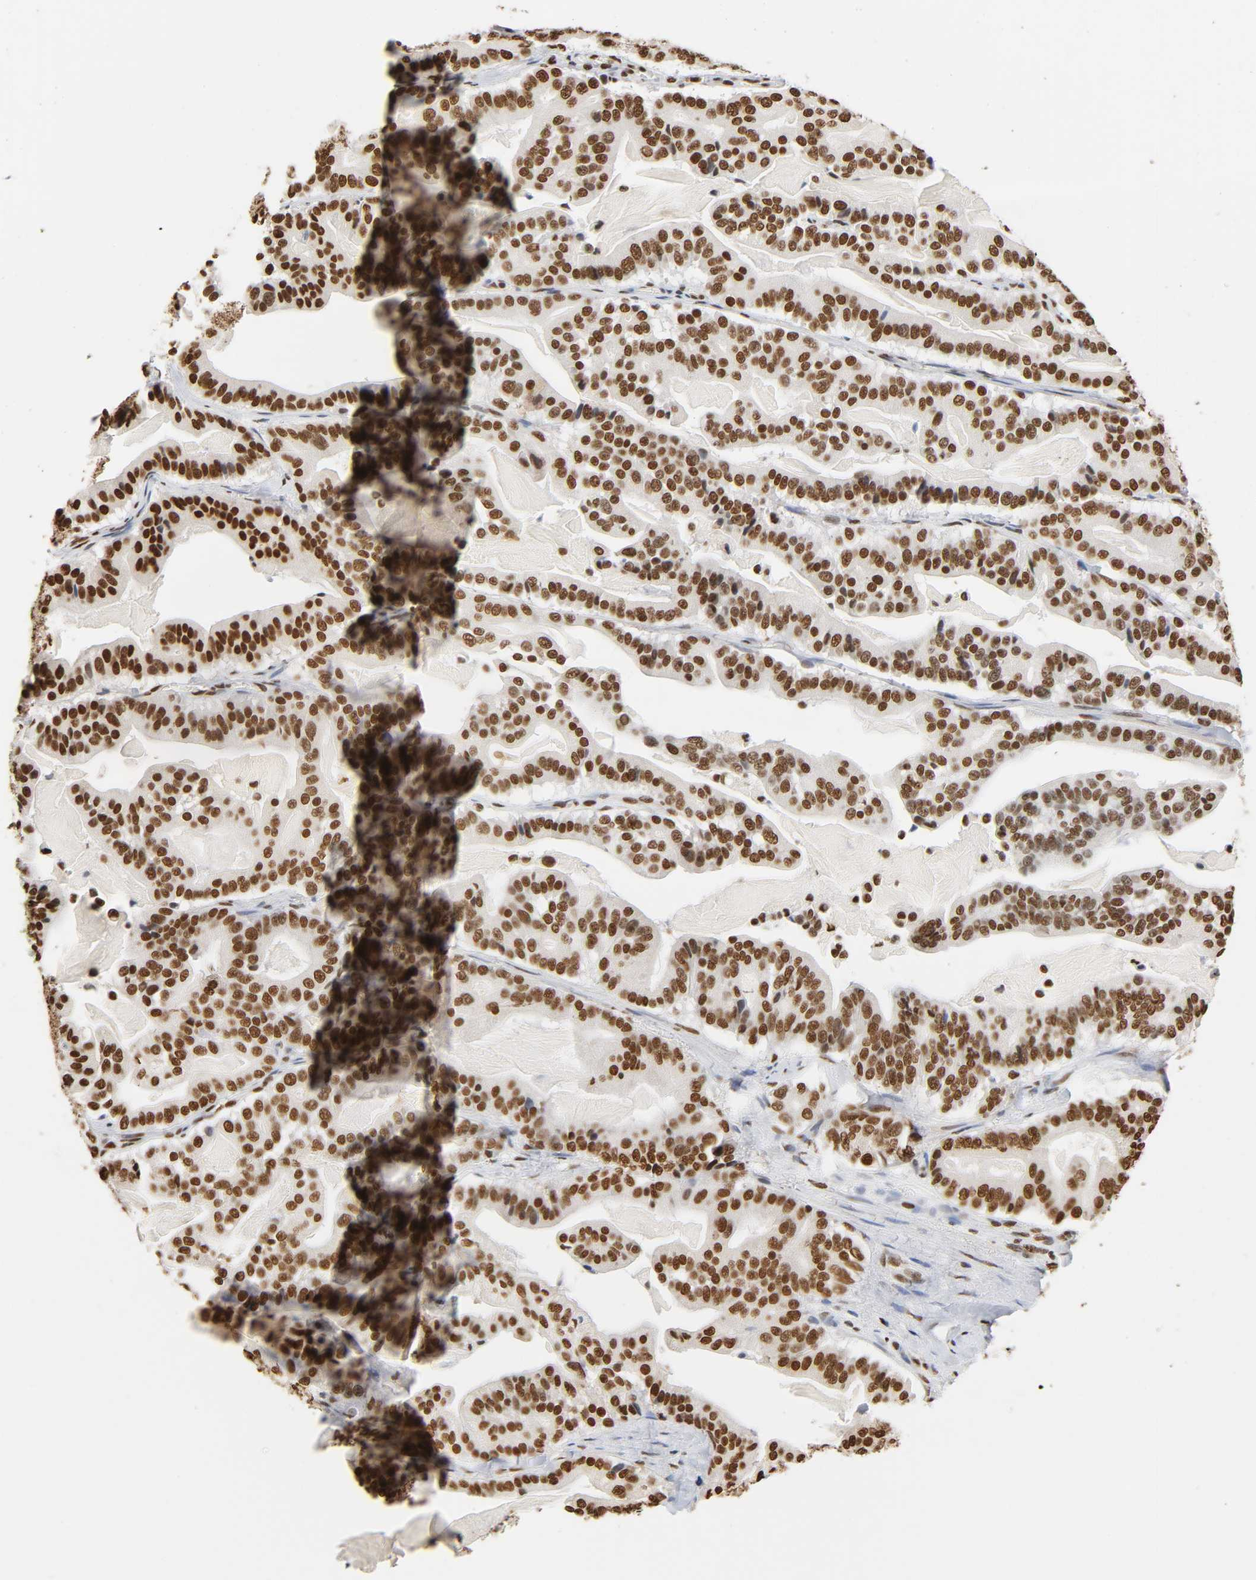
{"staining": {"intensity": "strong", "quantity": ">75%", "location": "nuclear"}, "tissue": "pancreatic cancer", "cell_type": "Tumor cells", "image_type": "cancer", "snomed": [{"axis": "morphology", "description": "Adenocarcinoma, NOS"}, {"axis": "topography", "description": "Pancreas"}], "caption": "Pancreatic cancer (adenocarcinoma) stained with DAB (3,3'-diaminobenzidine) IHC displays high levels of strong nuclear staining in approximately >75% of tumor cells.", "gene": "HNRNPC", "patient": {"sex": "male", "age": 63}}